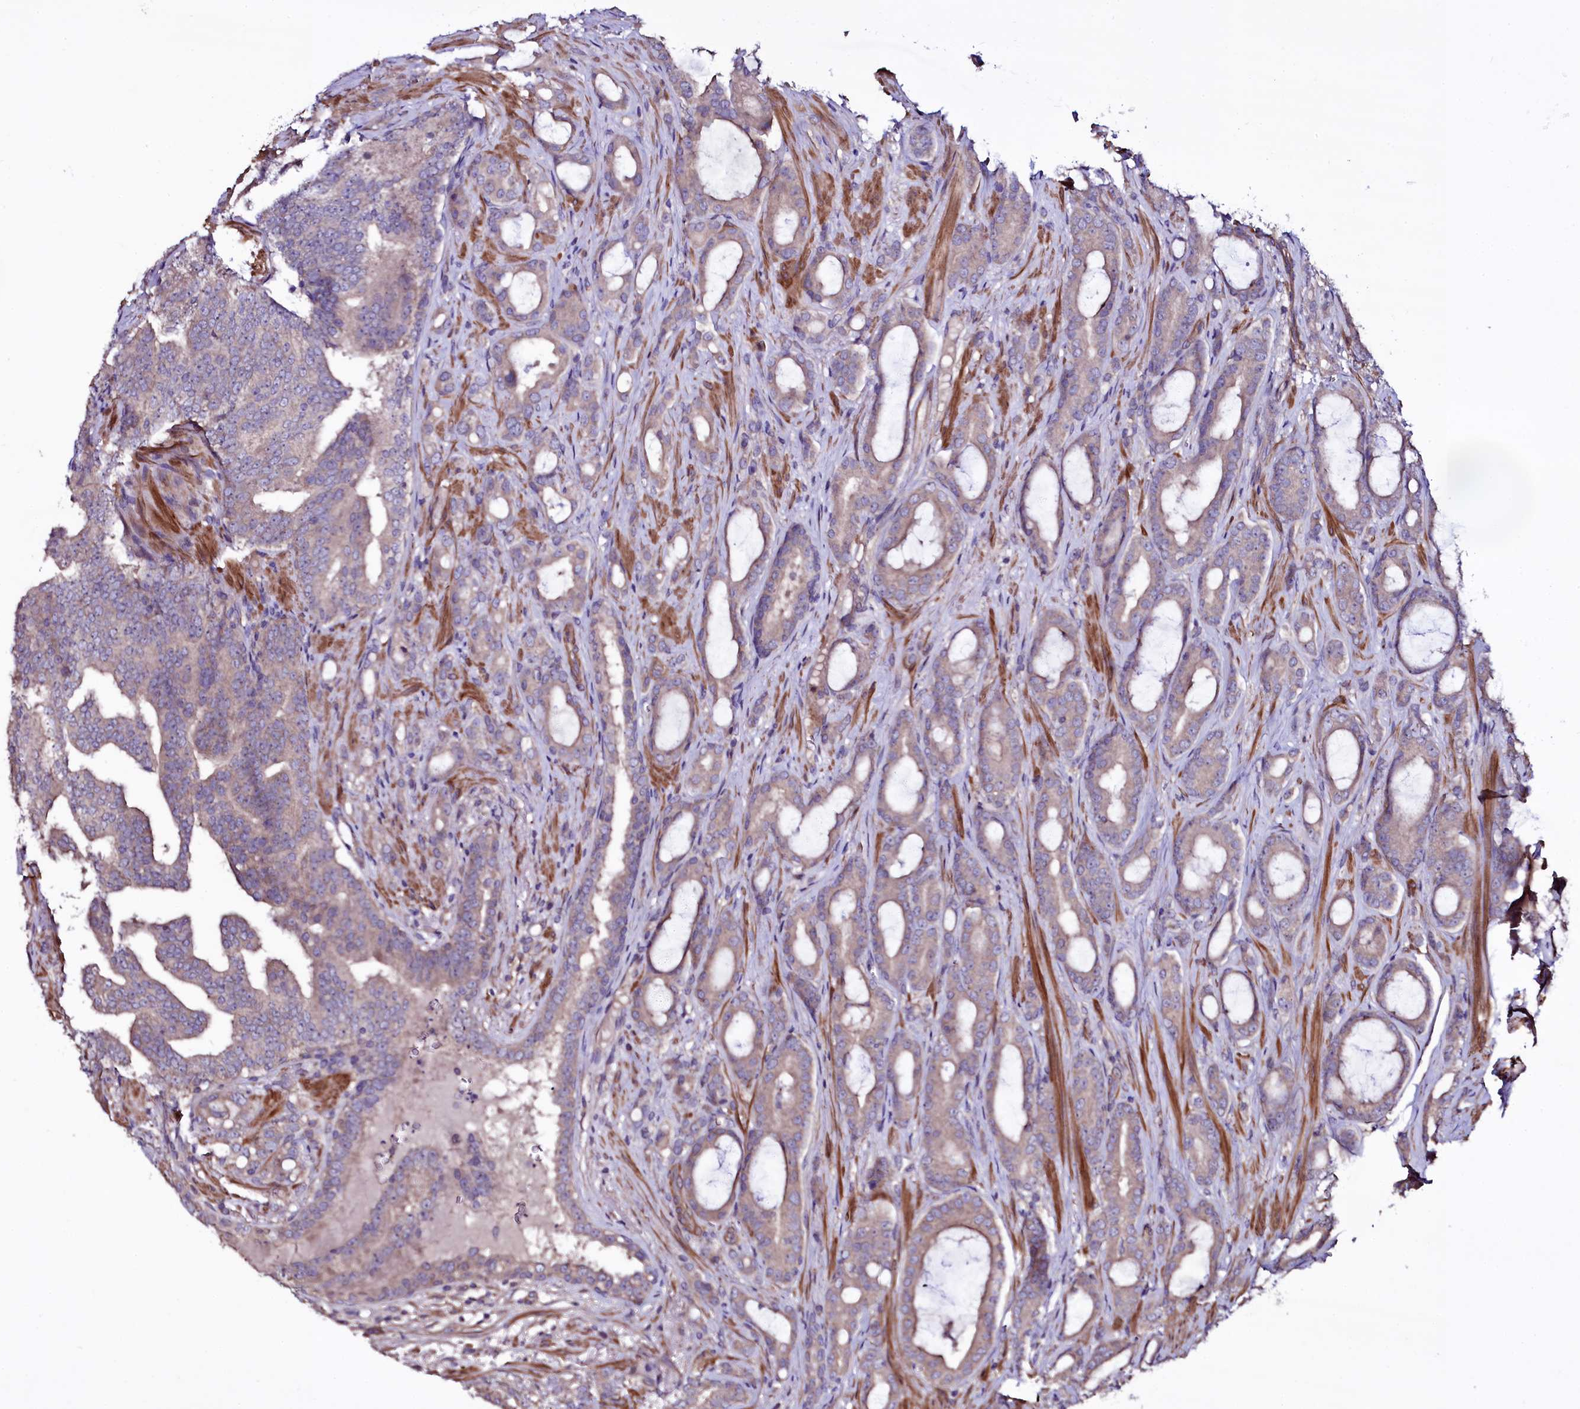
{"staining": {"intensity": "weak", "quantity": "25%-75%", "location": "cytoplasmic/membranous"}, "tissue": "prostate cancer", "cell_type": "Tumor cells", "image_type": "cancer", "snomed": [{"axis": "morphology", "description": "Adenocarcinoma, High grade"}, {"axis": "topography", "description": "Prostate"}], "caption": "This micrograph shows immunohistochemistry (IHC) staining of human prostate cancer (adenocarcinoma (high-grade)), with low weak cytoplasmic/membranous staining in about 25%-75% of tumor cells.", "gene": "WIPF3", "patient": {"sex": "male", "age": 72}}